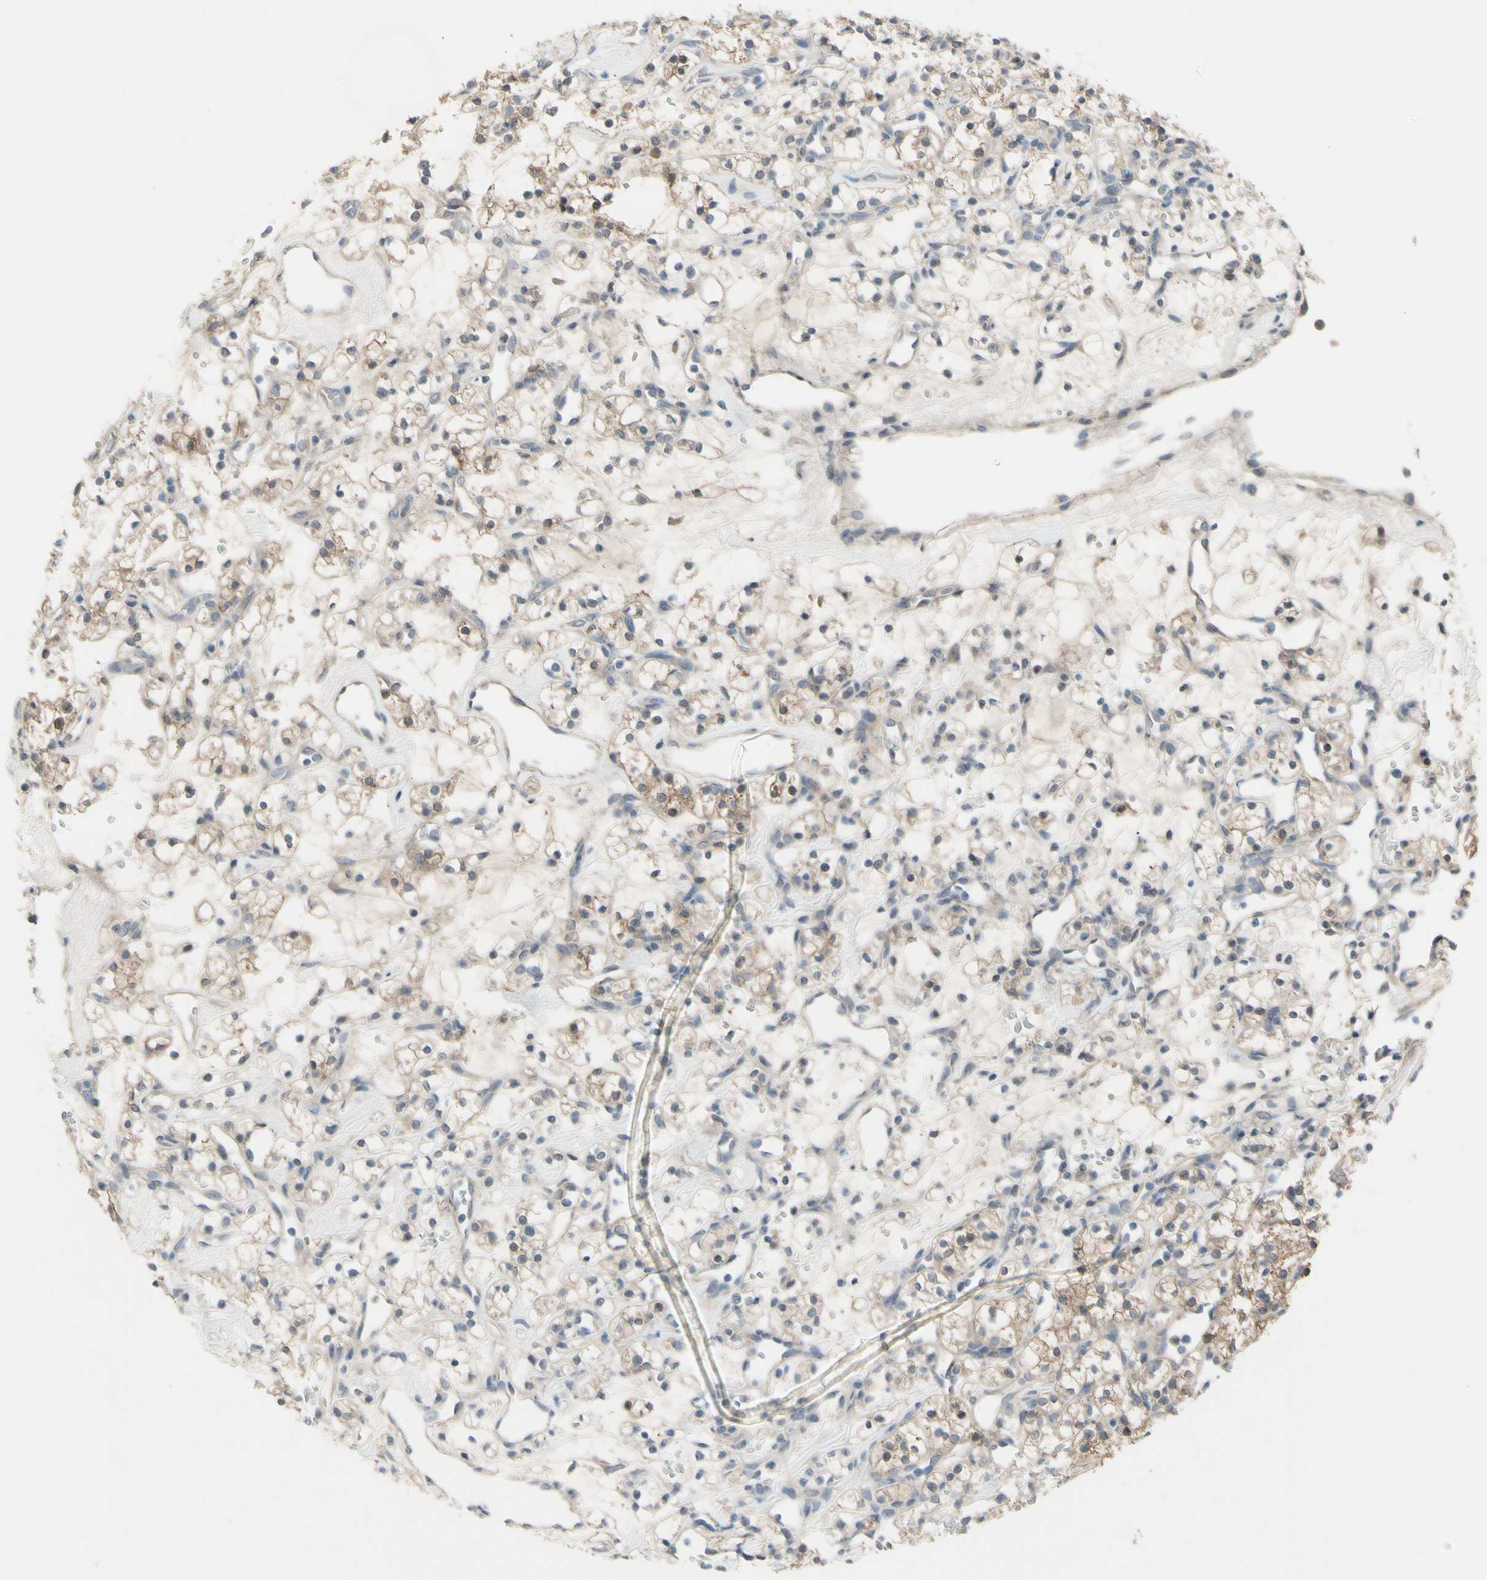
{"staining": {"intensity": "weak", "quantity": ">75%", "location": "cytoplasmic/membranous"}, "tissue": "renal cancer", "cell_type": "Tumor cells", "image_type": "cancer", "snomed": [{"axis": "morphology", "description": "Adenocarcinoma, NOS"}, {"axis": "topography", "description": "Kidney"}], "caption": "Approximately >75% of tumor cells in adenocarcinoma (renal) exhibit weak cytoplasmic/membranous protein positivity as visualized by brown immunohistochemical staining.", "gene": "AFP", "patient": {"sex": "female", "age": 60}}